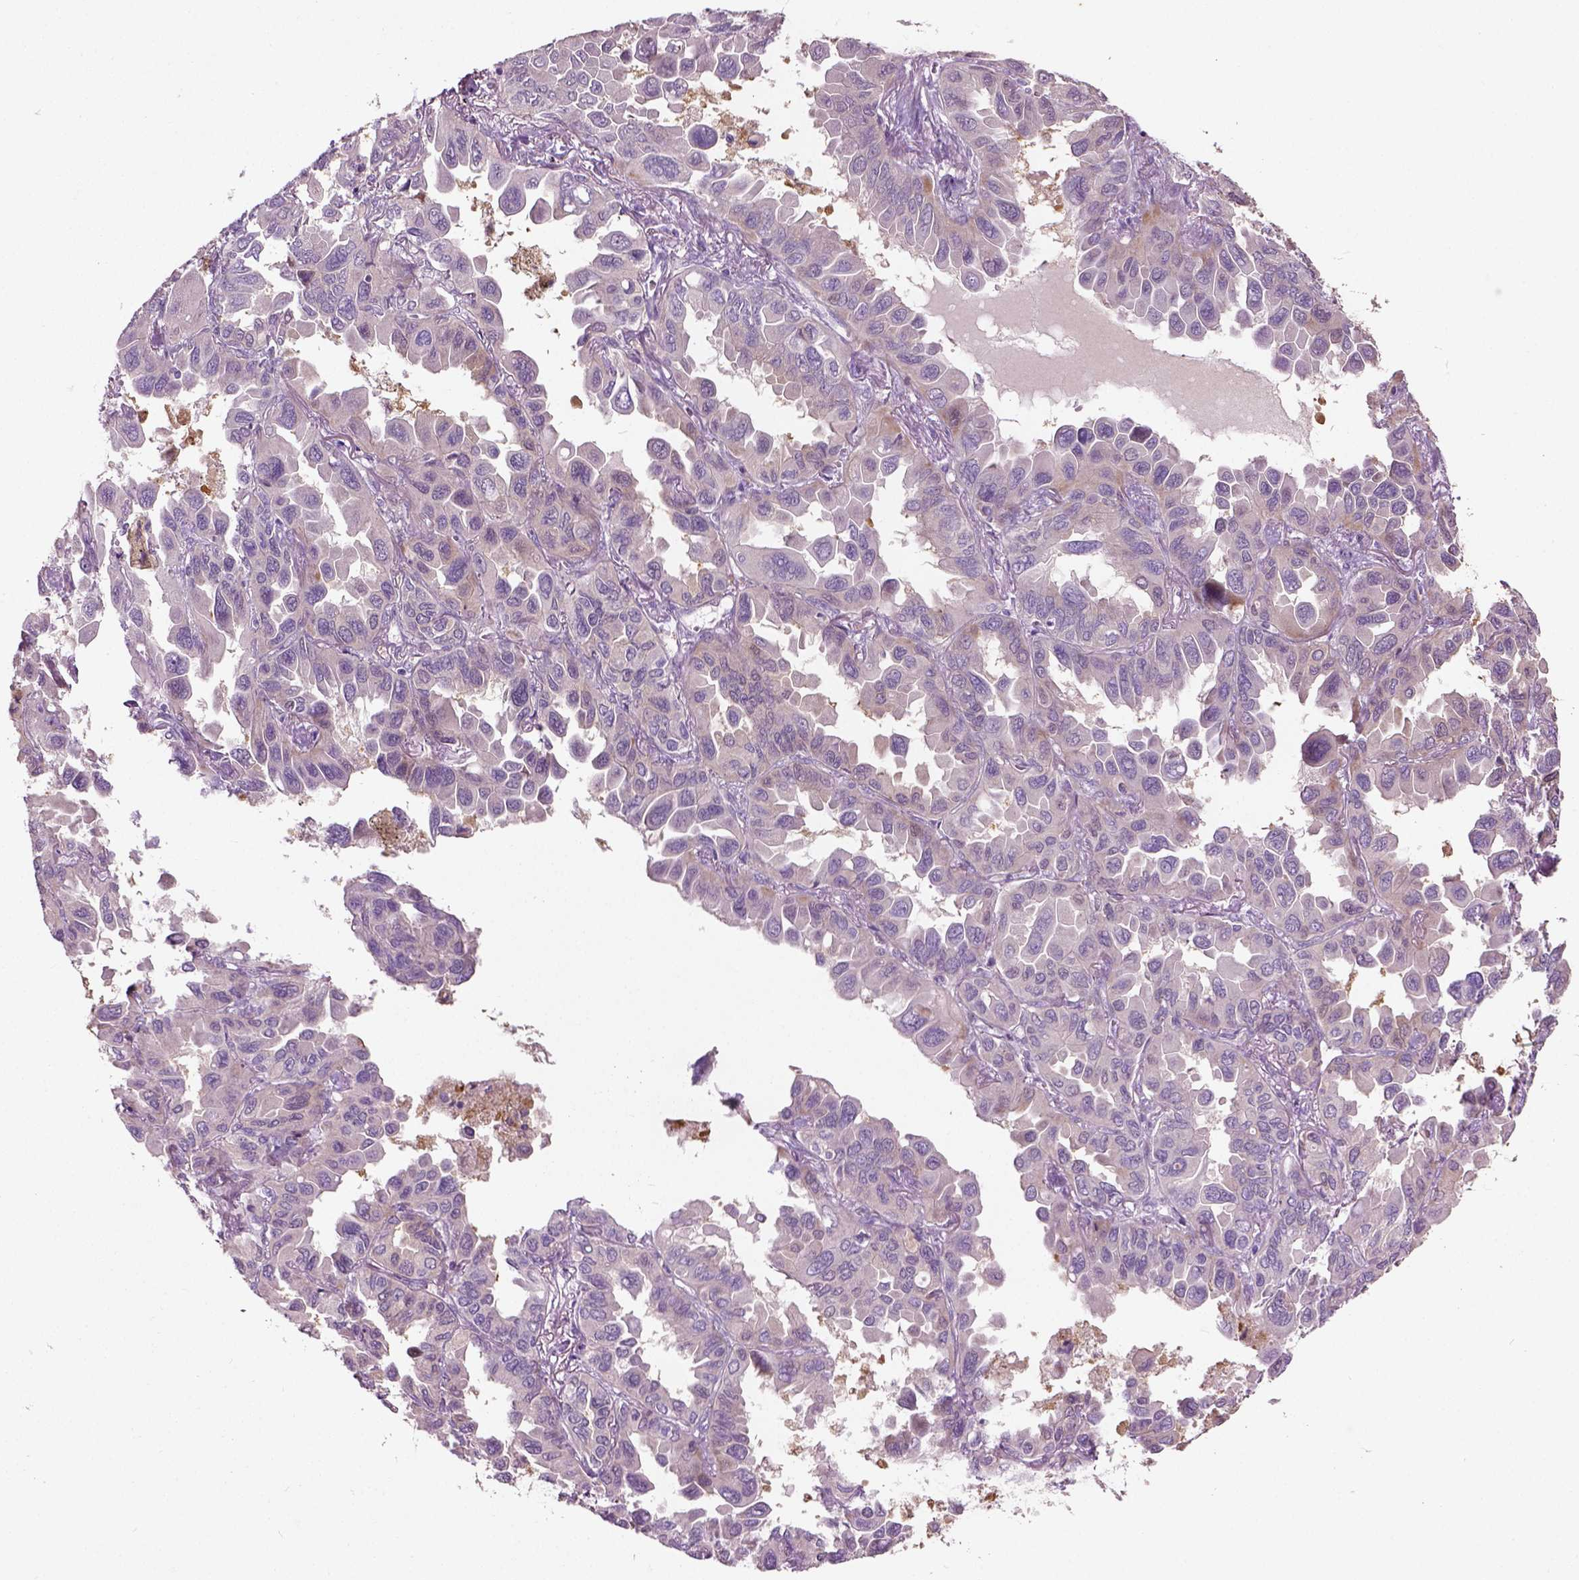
{"staining": {"intensity": "weak", "quantity": "<25%", "location": "cytoplasmic/membranous"}, "tissue": "lung cancer", "cell_type": "Tumor cells", "image_type": "cancer", "snomed": [{"axis": "morphology", "description": "Adenocarcinoma, NOS"}, {"axis": "topography", "description": "Lung"}], "caption": "Human lung cancer (adenocarcinoma) stained for a protein using IHC reveals no positivity in tumor cells.", "gene": "PKP3", "patient": {"sex": "male", "age": 64}}